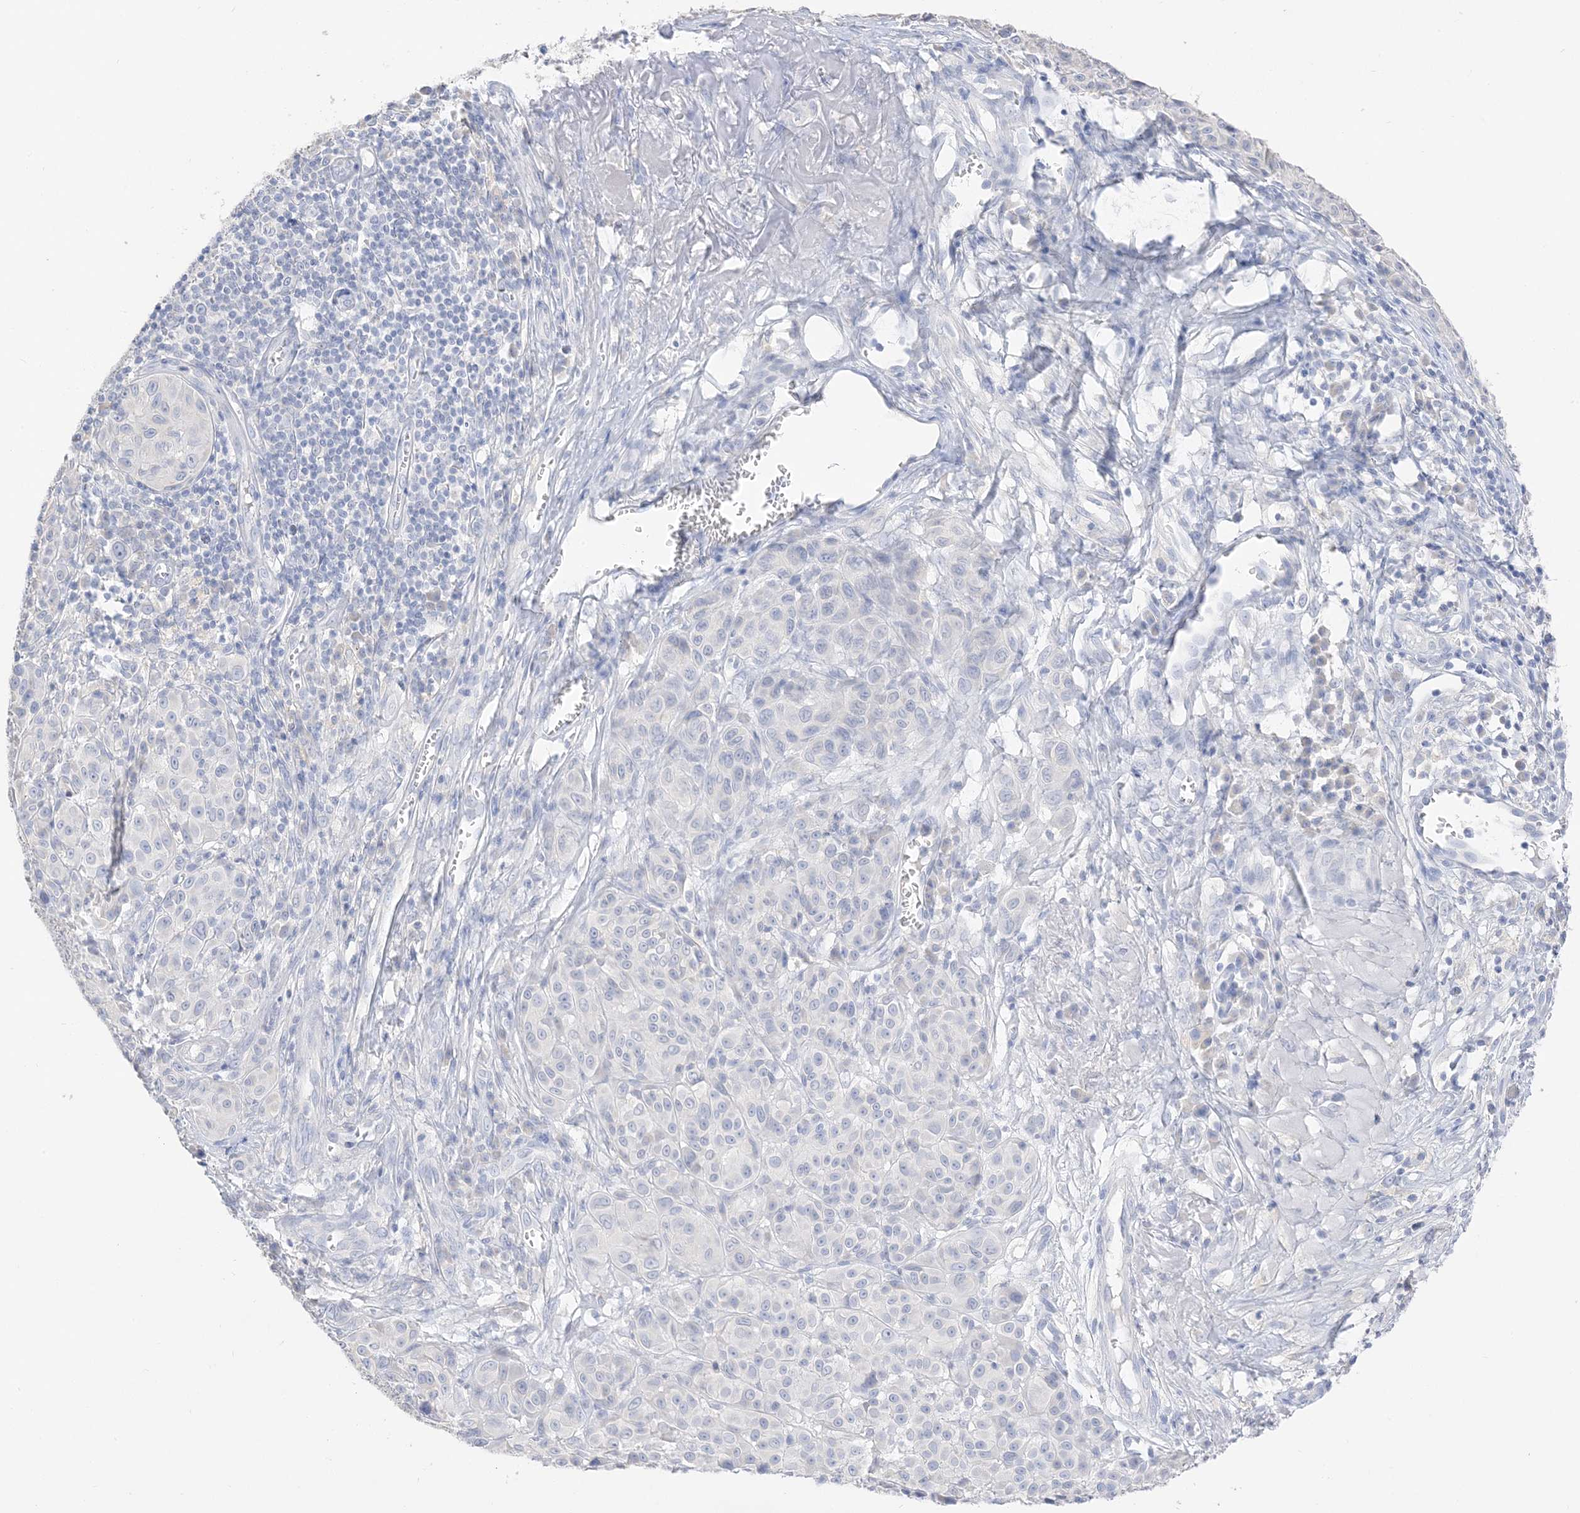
{"staining": {"intensity": "negative", "quantity": "none", "location": "none"}, "tissue": "melanoma", "cell_type": "Tumor cells", "image_type": "cancer", "snomed": [{"axis": "morphology", "description": "Malignant melanoma, NOS"}, {"axis": "topography", "description": "Skin"}], "caption": "Image shows no protein expression in tumor cells of melanoma tissue. (DAB (3,3'-diaminobenzidine) IHC with hematoxylin counter stain).", "gene": "MUC17", "patient": {"sex": "male", "age": 73}}